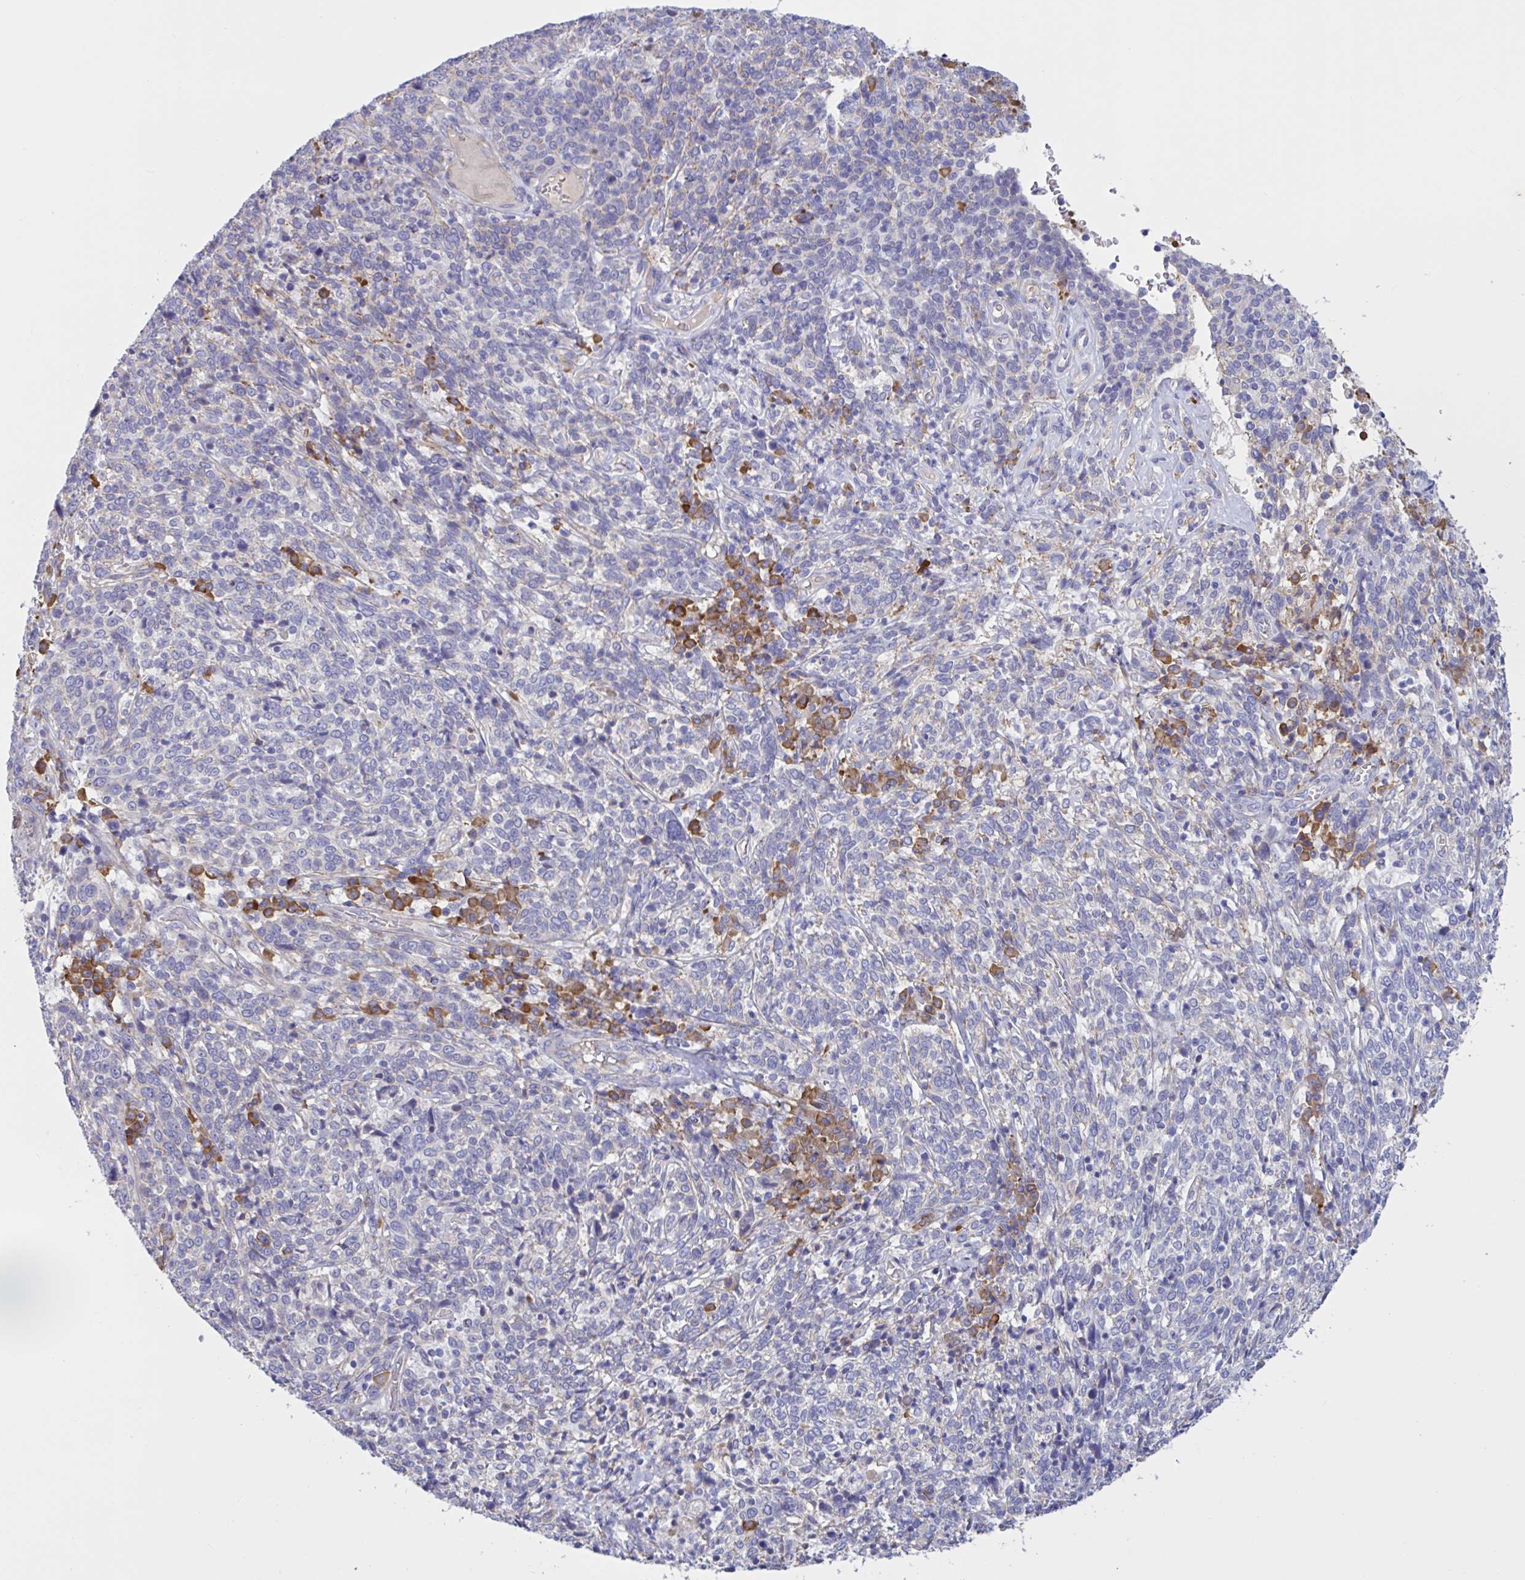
{"staining": {"intensity": "negative", "quantity": "none", "location": "none"}, "tissue": "cervical cancer", "cell_type": "Tumor cells", "image_type": "cancer", "snomed": [{"axis": "morphology", "description": "Squamous cell carcinoma, NOS"}, {"axis": "topography", "description": "Cervix"}], "caption": "Cervical cancer (squamous cell carcinoma) was stained to show a protein in brown. There is no significant staining in tumor cells.", "gene": "SLC66A1", "patient": {"sex": "female", "age": 46}}